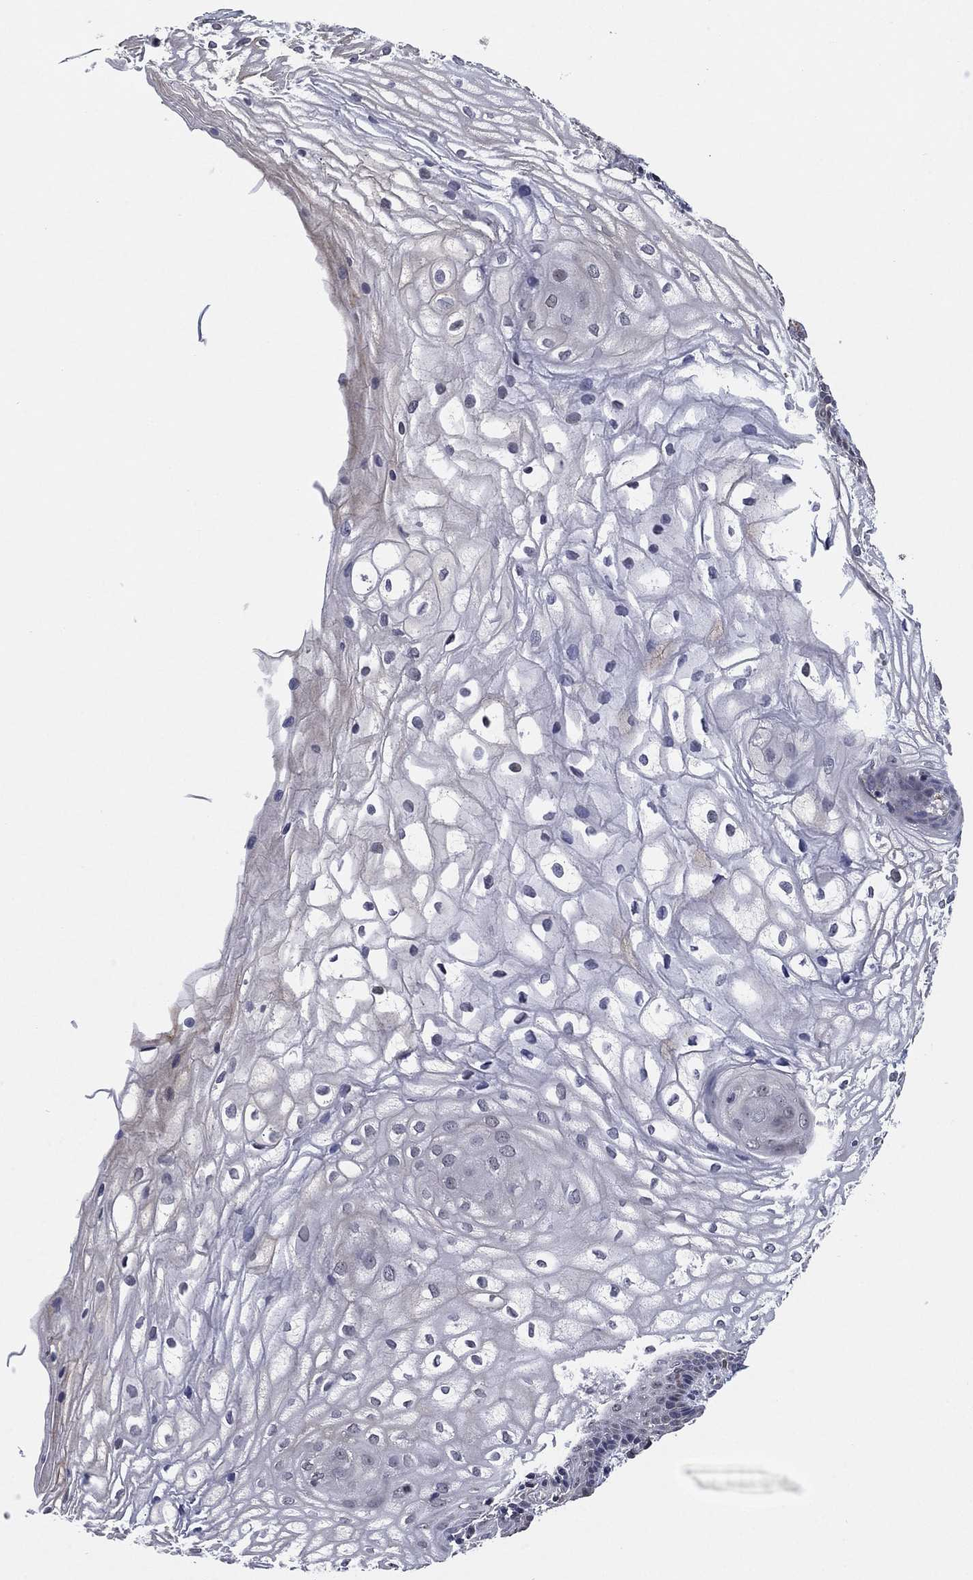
{"staining": {"intensity": "negative", "quantity": "none", "location": "none"}, "tissue": "vagina", "cell_type": "Squamous epithelial cells", "image_type": "normal", "snomed": [{"axis": "morphology", "description": "Normal tissue, NOS"}, {"axis": "topography", "description": "Vagina"}], "caption": "Immunohistochemistry photomicrograph of unremarkable human vagina stained for a protein (brown), which displays no expression in squamous epithelial cells. (DAB (3,3'-diaminobenzidine) immunohistochemistry (IHC) with hematoxylin counter stain).", "gene": "SELENOO", "patient": {"sex": "female", "age": 34}}